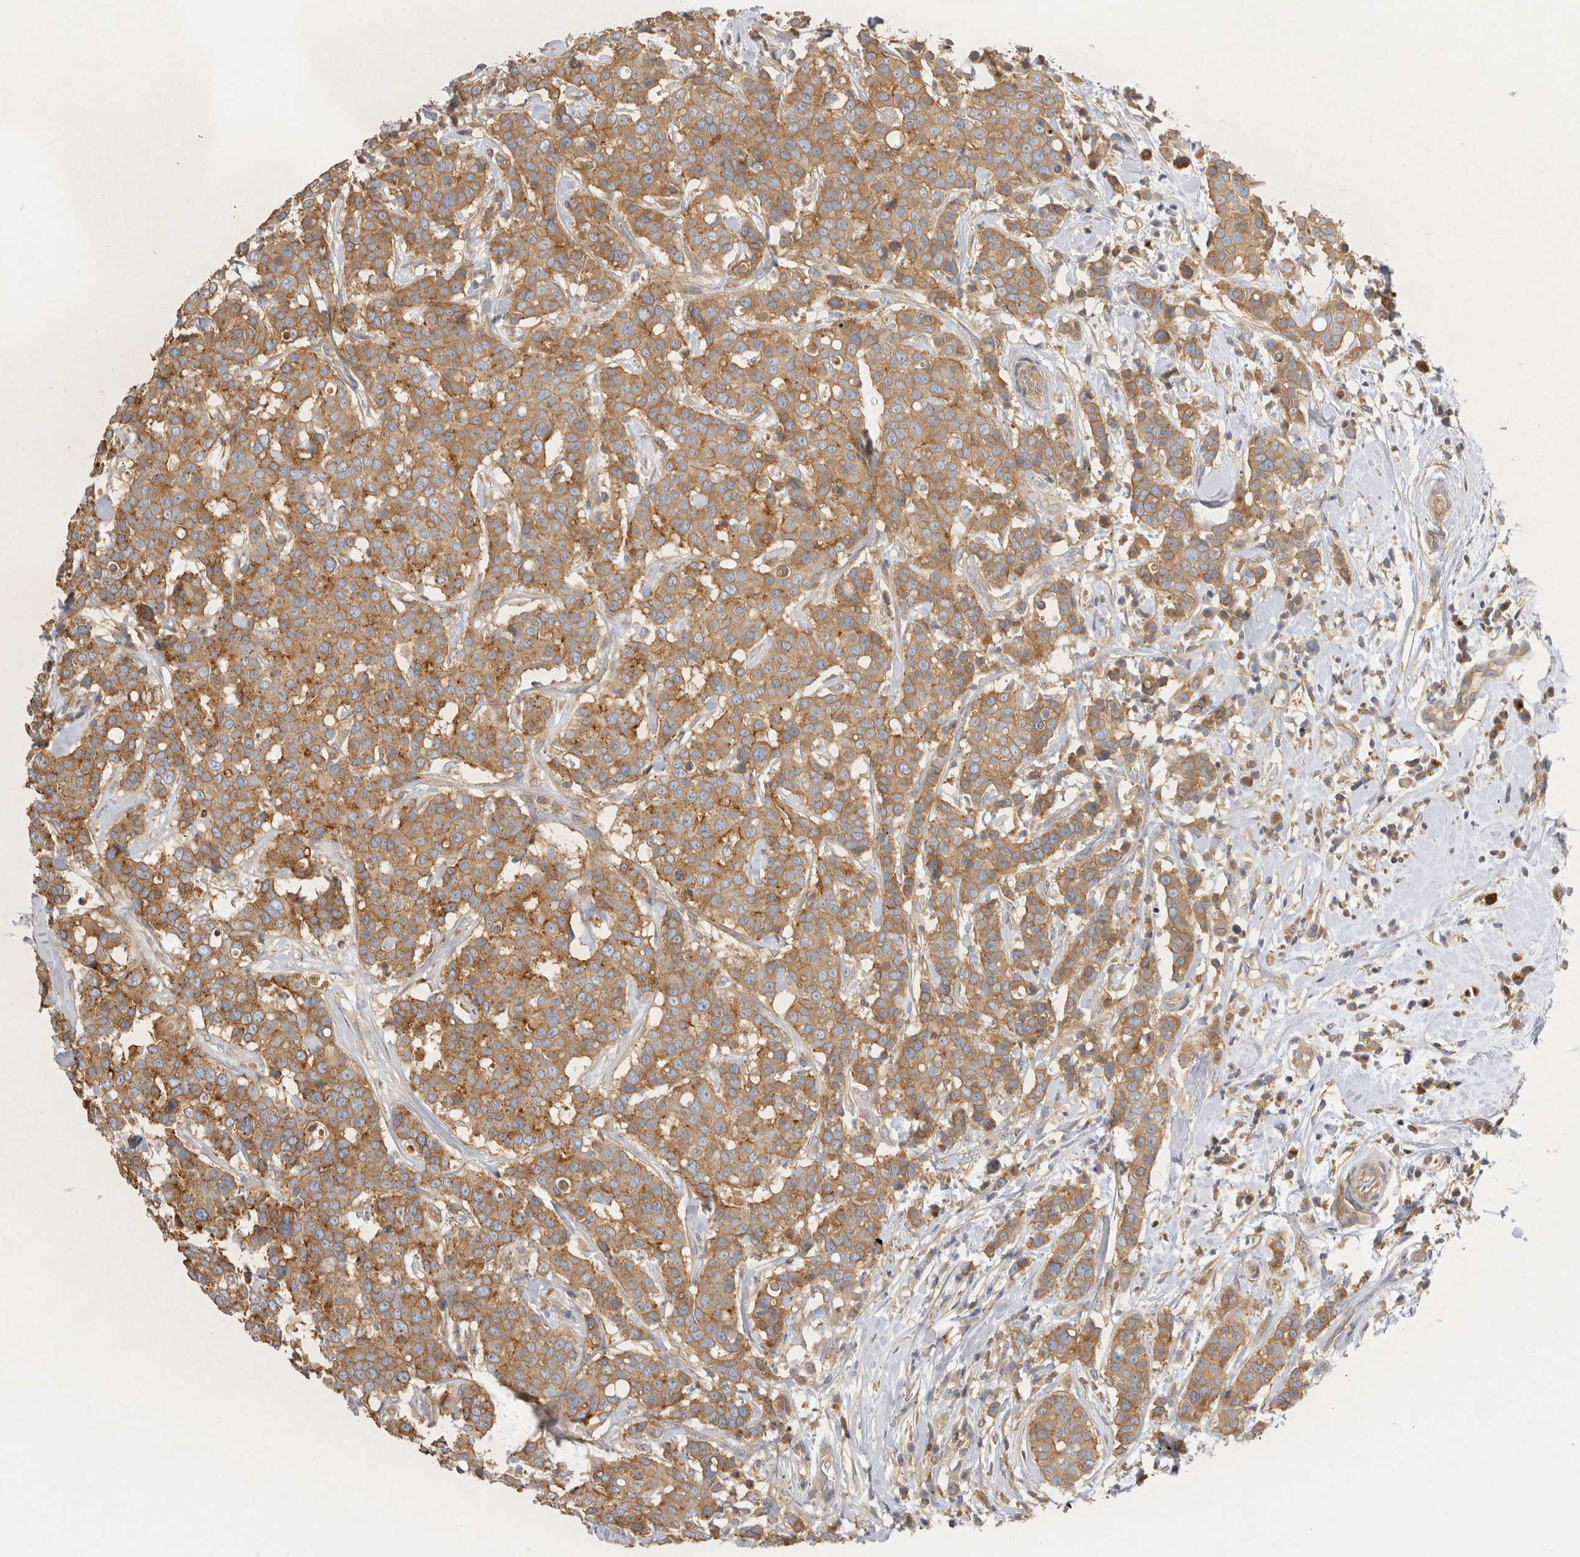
{"staining": {"intensity": "moderate", "quantity": ">75%", "location": "cytoplasmic/membranous"}, "tissue": "breast cancer", "cell_type": "Tumor cells", "image_type": "cancer", "snomed": [{"axis": "morphology", "description": "Duct carcinoma"}, {"axis": "topography", "description": "Breast"}], "caption": "Breast invasive ductal carcinoma stained with a protein marker demonstrates moderate staining in tumor cells.", "gene": "CHMP6", "patient": {"sex": "female", "age": 27}}